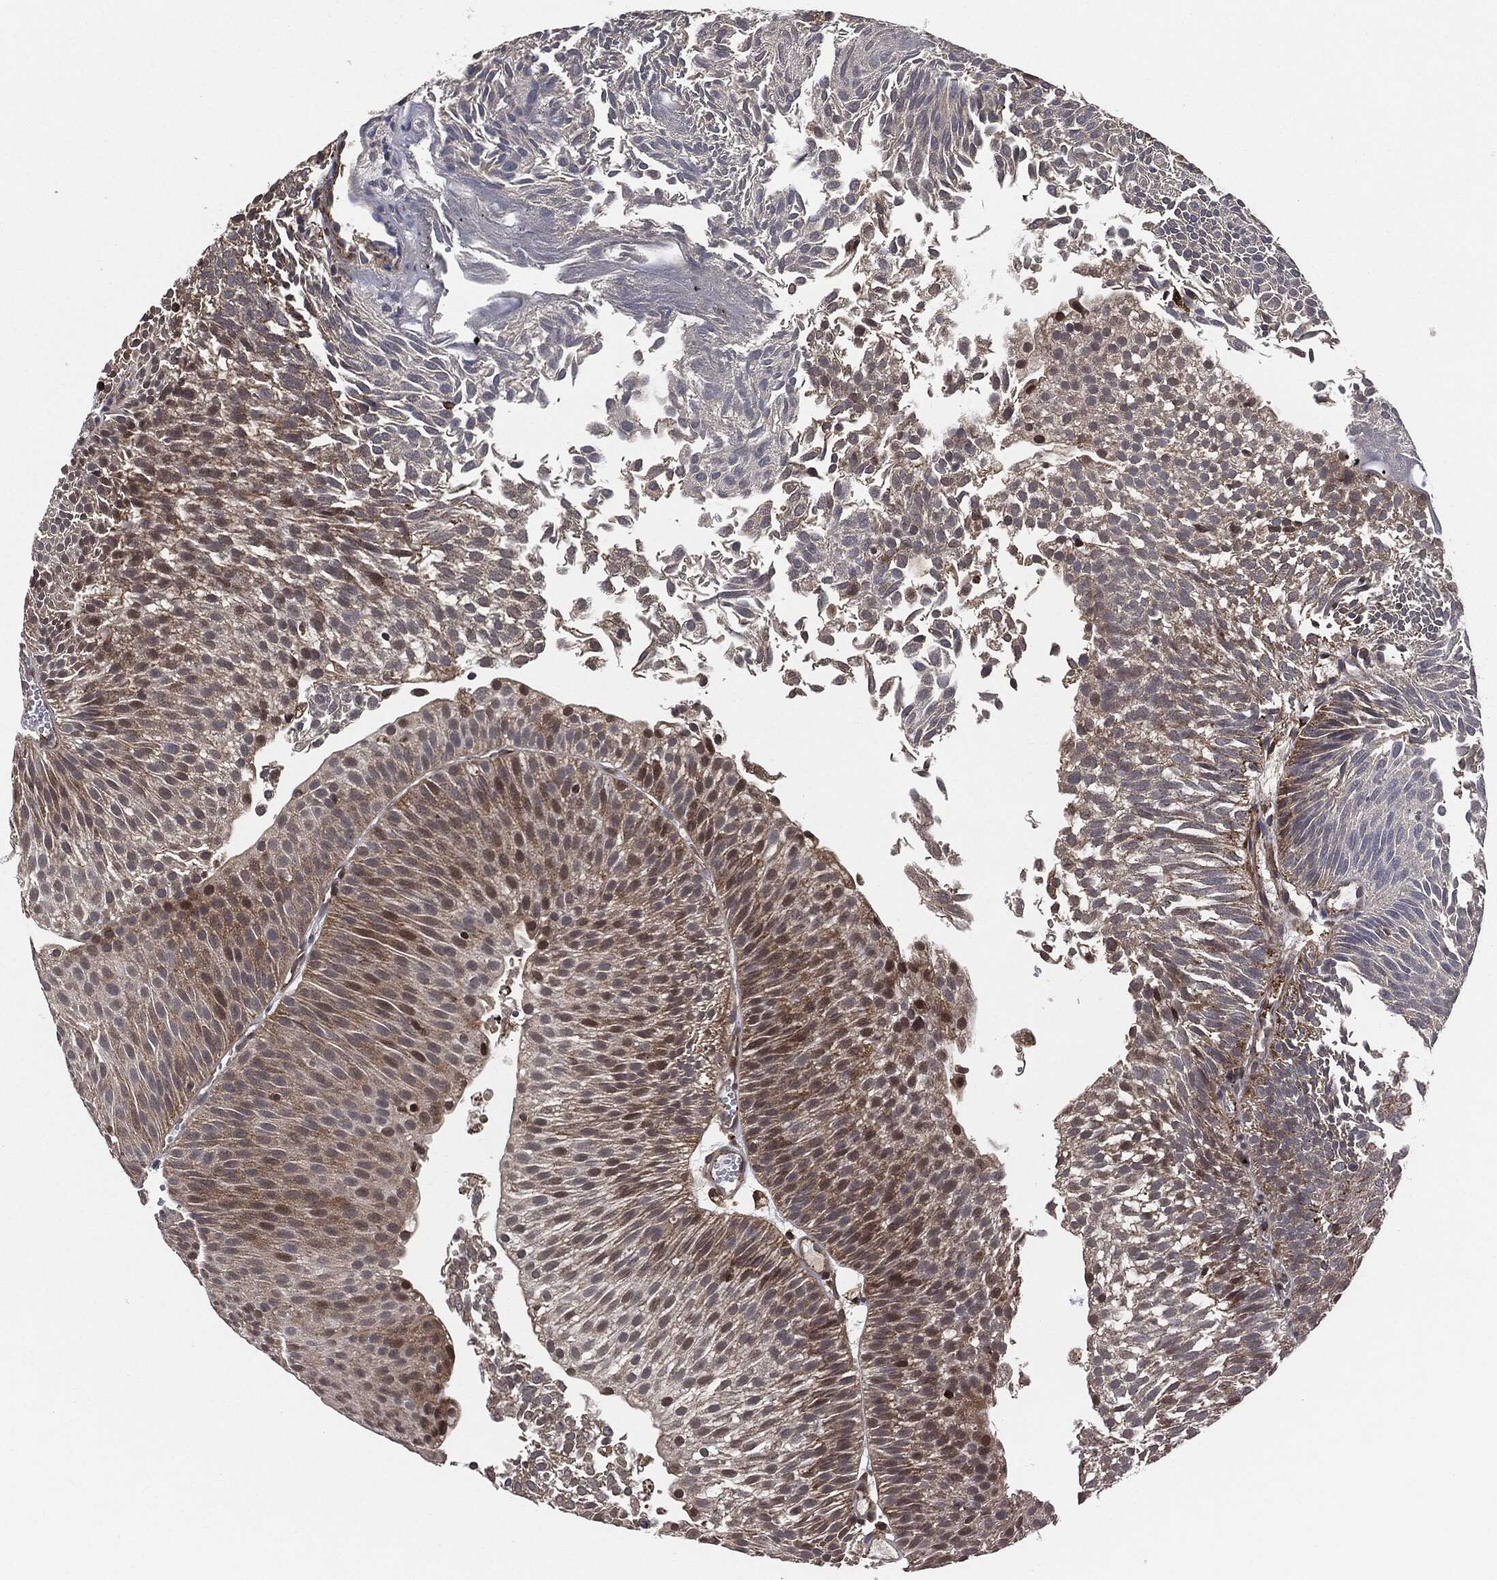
{"staining": {"intensity": "moderate", "quantity": "<25%", "location": "cytoplasmic/membranous"}, "tissue": "urothelial cancer", "cell_type": "Tumor cells", "image_type": "cancer", "snomed": [{"axis": "morphology", "description": "Urothelial carcinoma, Low grade"}, {"axis": "topography", "description": "Urinary bladder"}], "caption": "High-magnification brightfield microscopy of low-grade urothelial carcinoma stained with DAB (3,3'-diaminobenzidine) (brown) and counterstained with hematoxylin (blue). tumor cells exhibit moderate cytoplasmic/membranous expression is present in about<25% of cells.", "gene": "UBR1", "patient": {"sex": "male", "age": 65}}